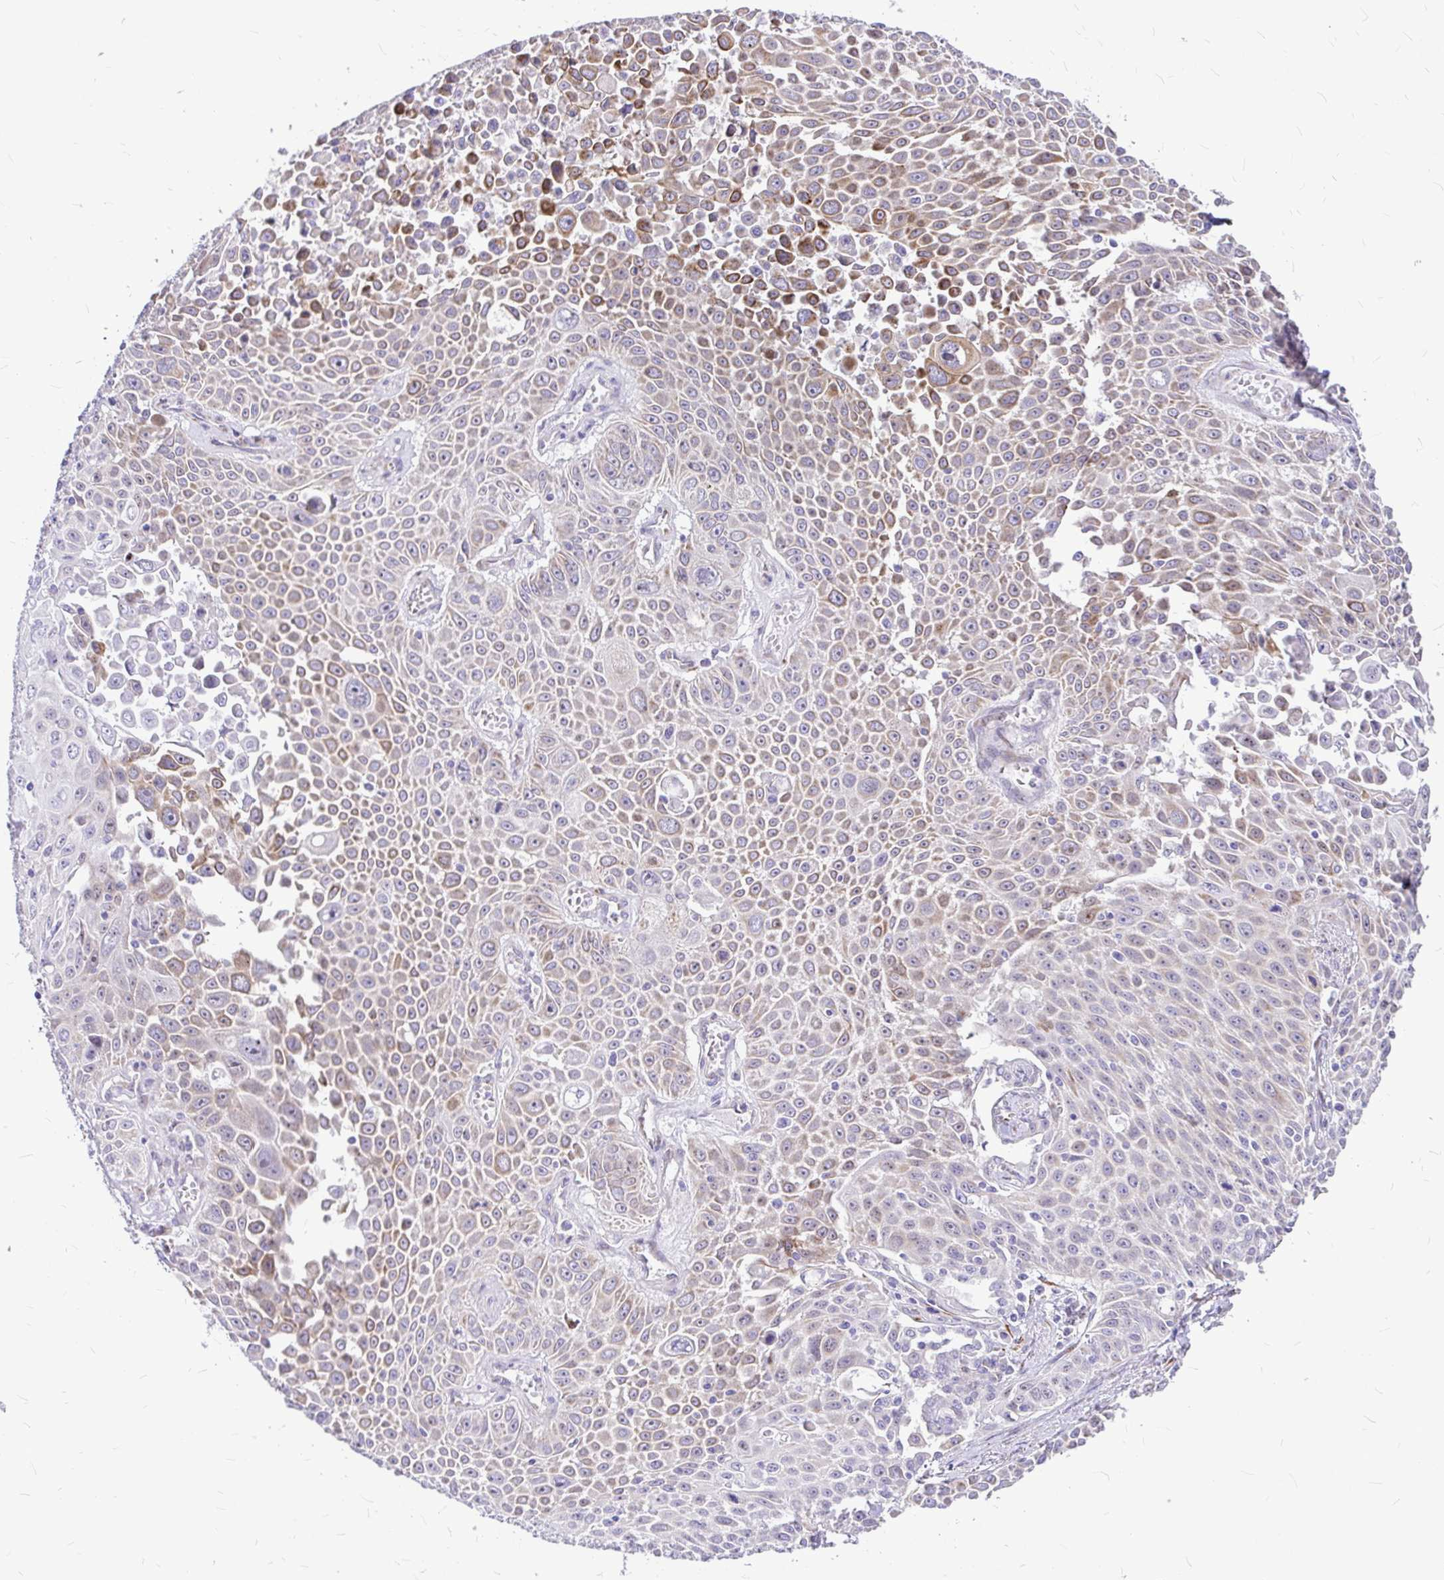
{"staining": {"intensity": "weak", "quantity": "25%-75%", "location": "cytoplasmic/membranous"}, "tissue": "lung cancer", "cell_type": "Tumor cells", "image_type": "cancer", "snomed": [{"axis": "morphology", "description": "Squamous cell carcinoma, NOS"}, {"axis": "morphology", "description": "Squamous cell carcinoma, metastatic, NOS"}, {"axis": "topography", "description": "Lymph node"}, {"axis": "topography", "description": "Lung"}], "caption": "Lung cancer stained with IHC shows weak cytoplasmic/membranous expression in approximately 25%-75% of tumor cells. The staining is performed using DAB brown chromogen to label protein expression. The nuclei are counter-stained blue using hematoxylin.", "gene": "GABBR2", "patient": {"sex": "female", "age": 62}}